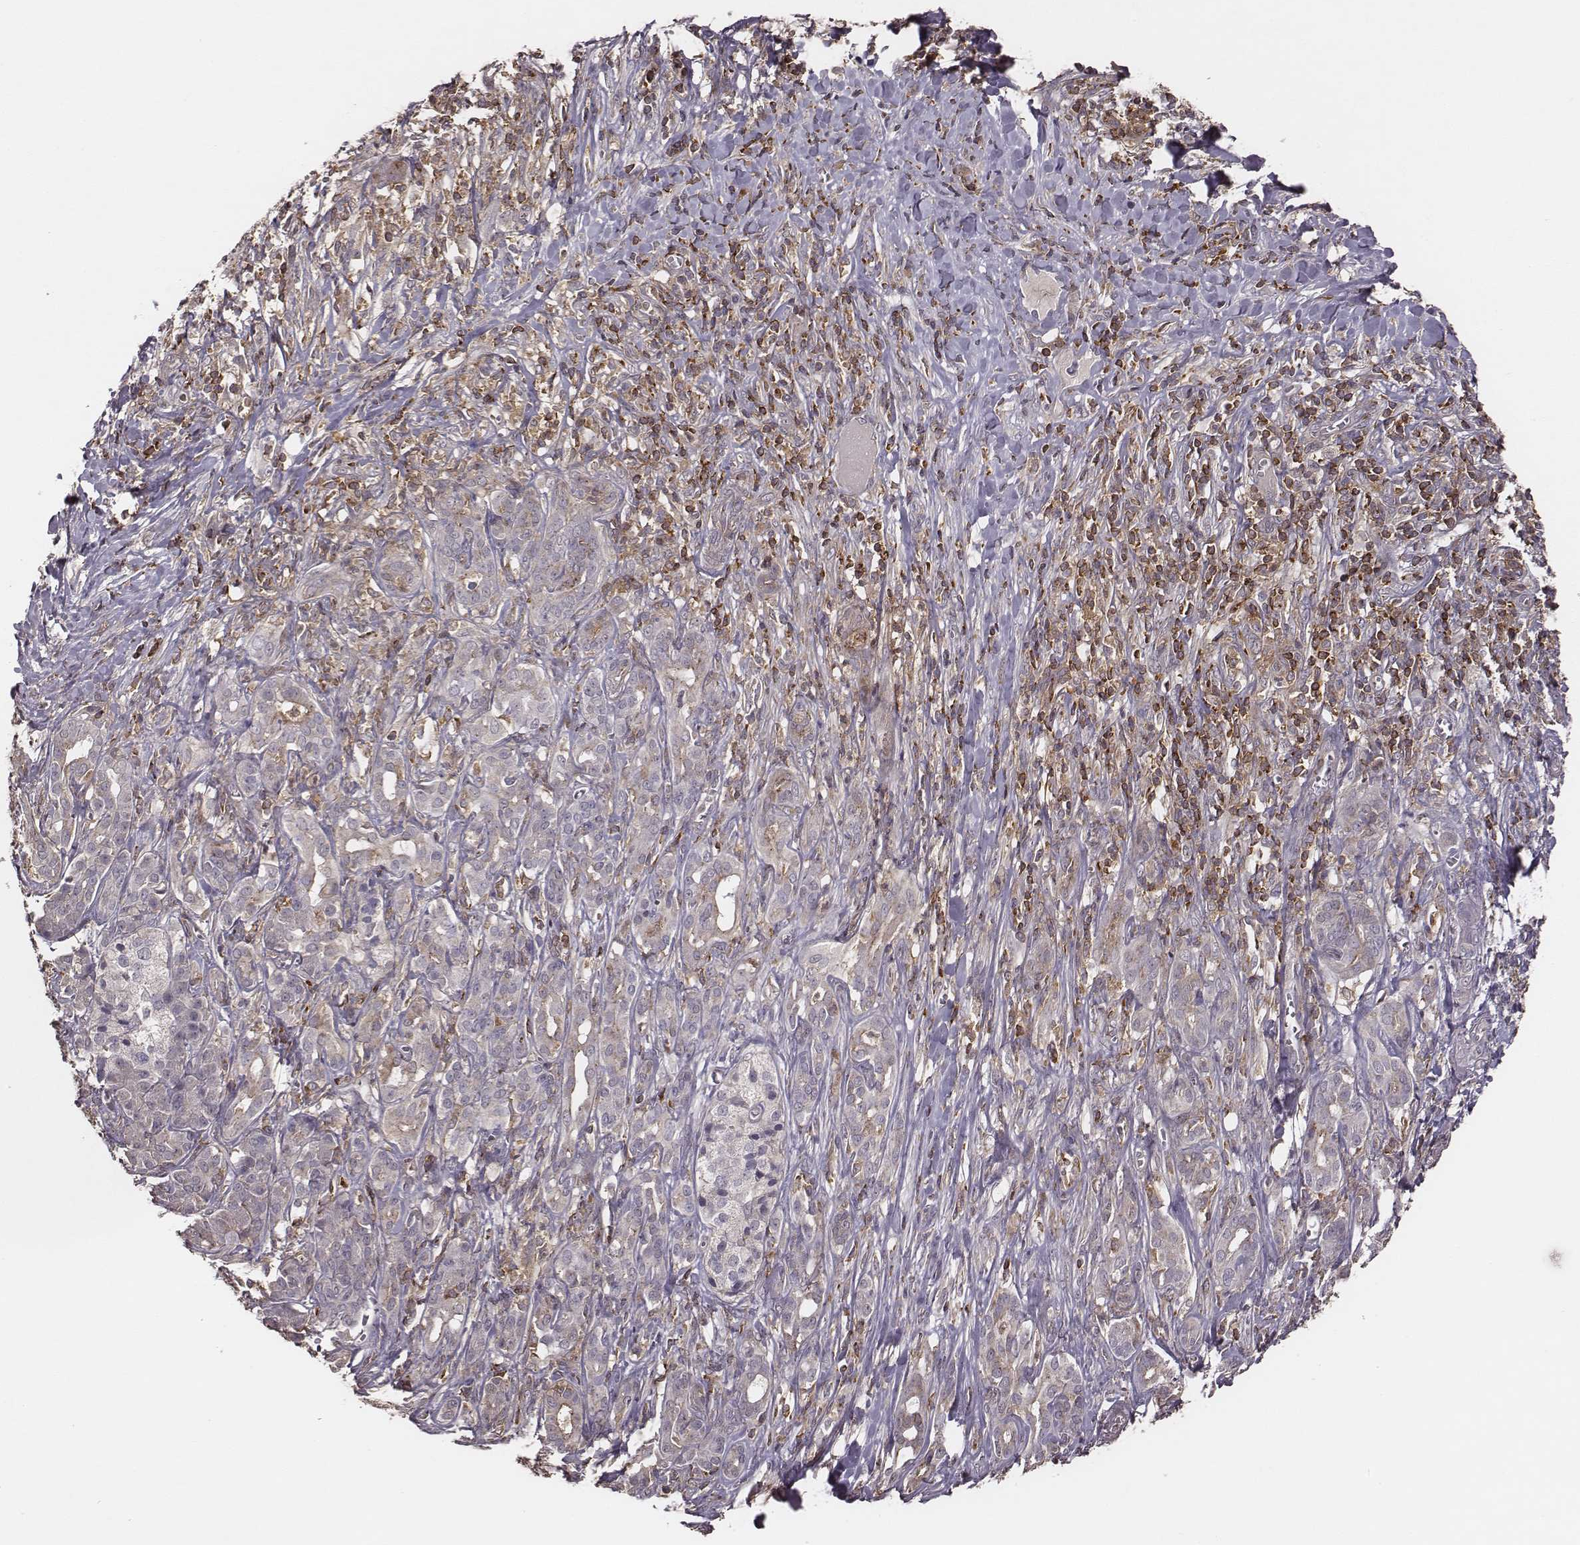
{"staining": {"intensity": "negative", "quantity": "none", "location": "none"}, "tissue": "pancreatic cancer", "cell_type": "Tumor cells", "image_type": "cancer", "snomed": [{"axis": "morphology", "description": "Adenocarcinoma, NOS"}, {"axis": "topography", "description": "Pancreas"}], "caption": "The photomicrograph shows no significant staining in tumor cells of pancreatic adenocarcinoma. (DAB immunohistochemistry (IHC) visualized using brightfield microscopy, high magnification).", "gene": "PILRA", "patient": {"sex": "male", "age": 61}}